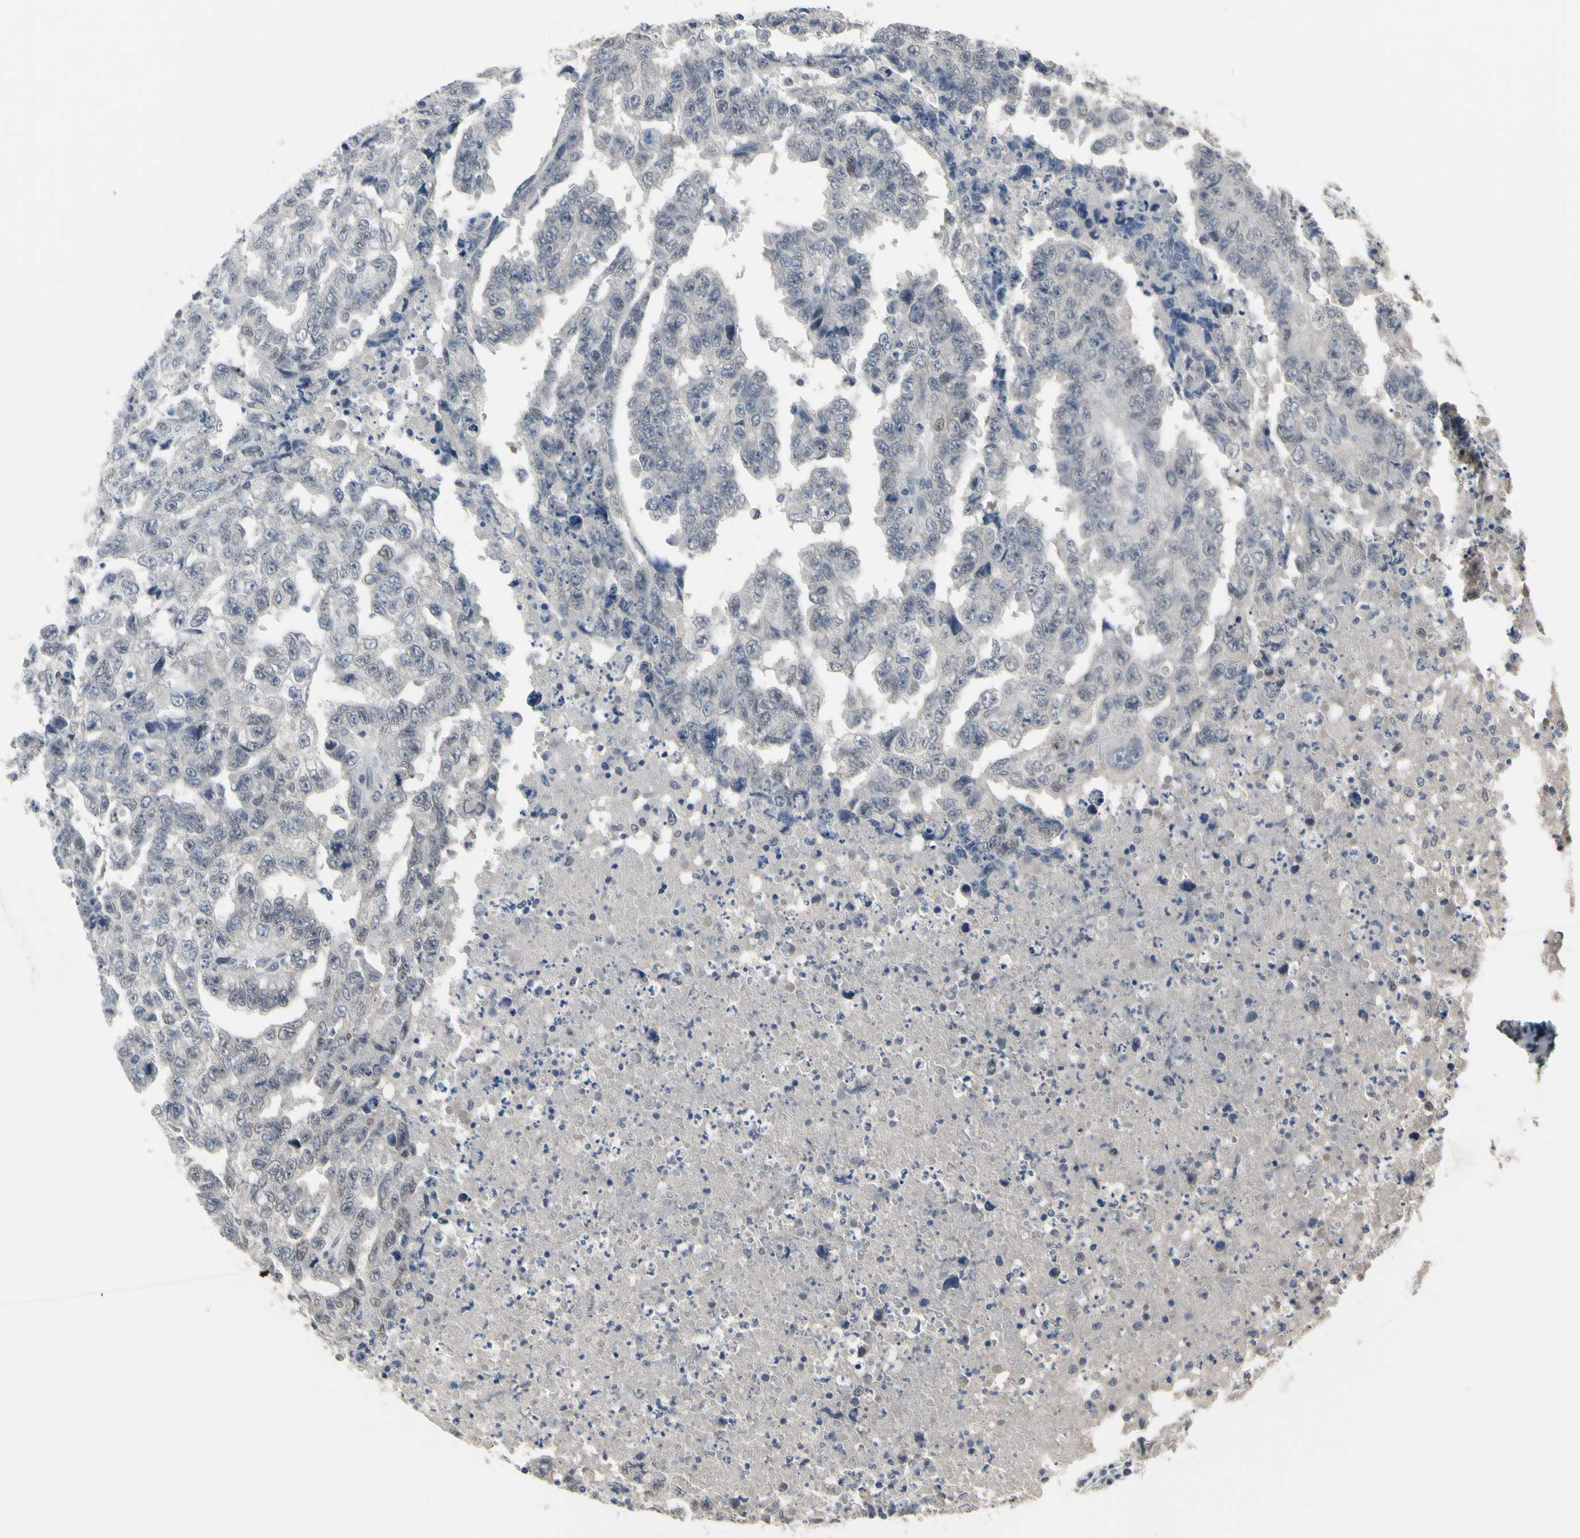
{"staining": {"intensity": "negative", "quantity": "none", "location": "none"}, "tissue": "testis cancer", "cell_type": "Tumor cells", "image_type": "cancer", "snomed": [{"axis": "morphology", "description": "Necrosis, NOS"}, {"axis": "morphology", "description": "Carcinoma, Embryonal, NOS"}, {"axis": "topography", "description": "Testis"}], "caption": "High power microscopy image of an IHC histopathology image of testis cancer, revealing no significant staining in tumor cells. The staining was performed using DAB to visualize the protein expression in brown, while the nuclei were stained in blue with hematoxylin (Magnification: 20x).", "gene": "ZNF174", "patient": {"sex": "male", "age": 19}}